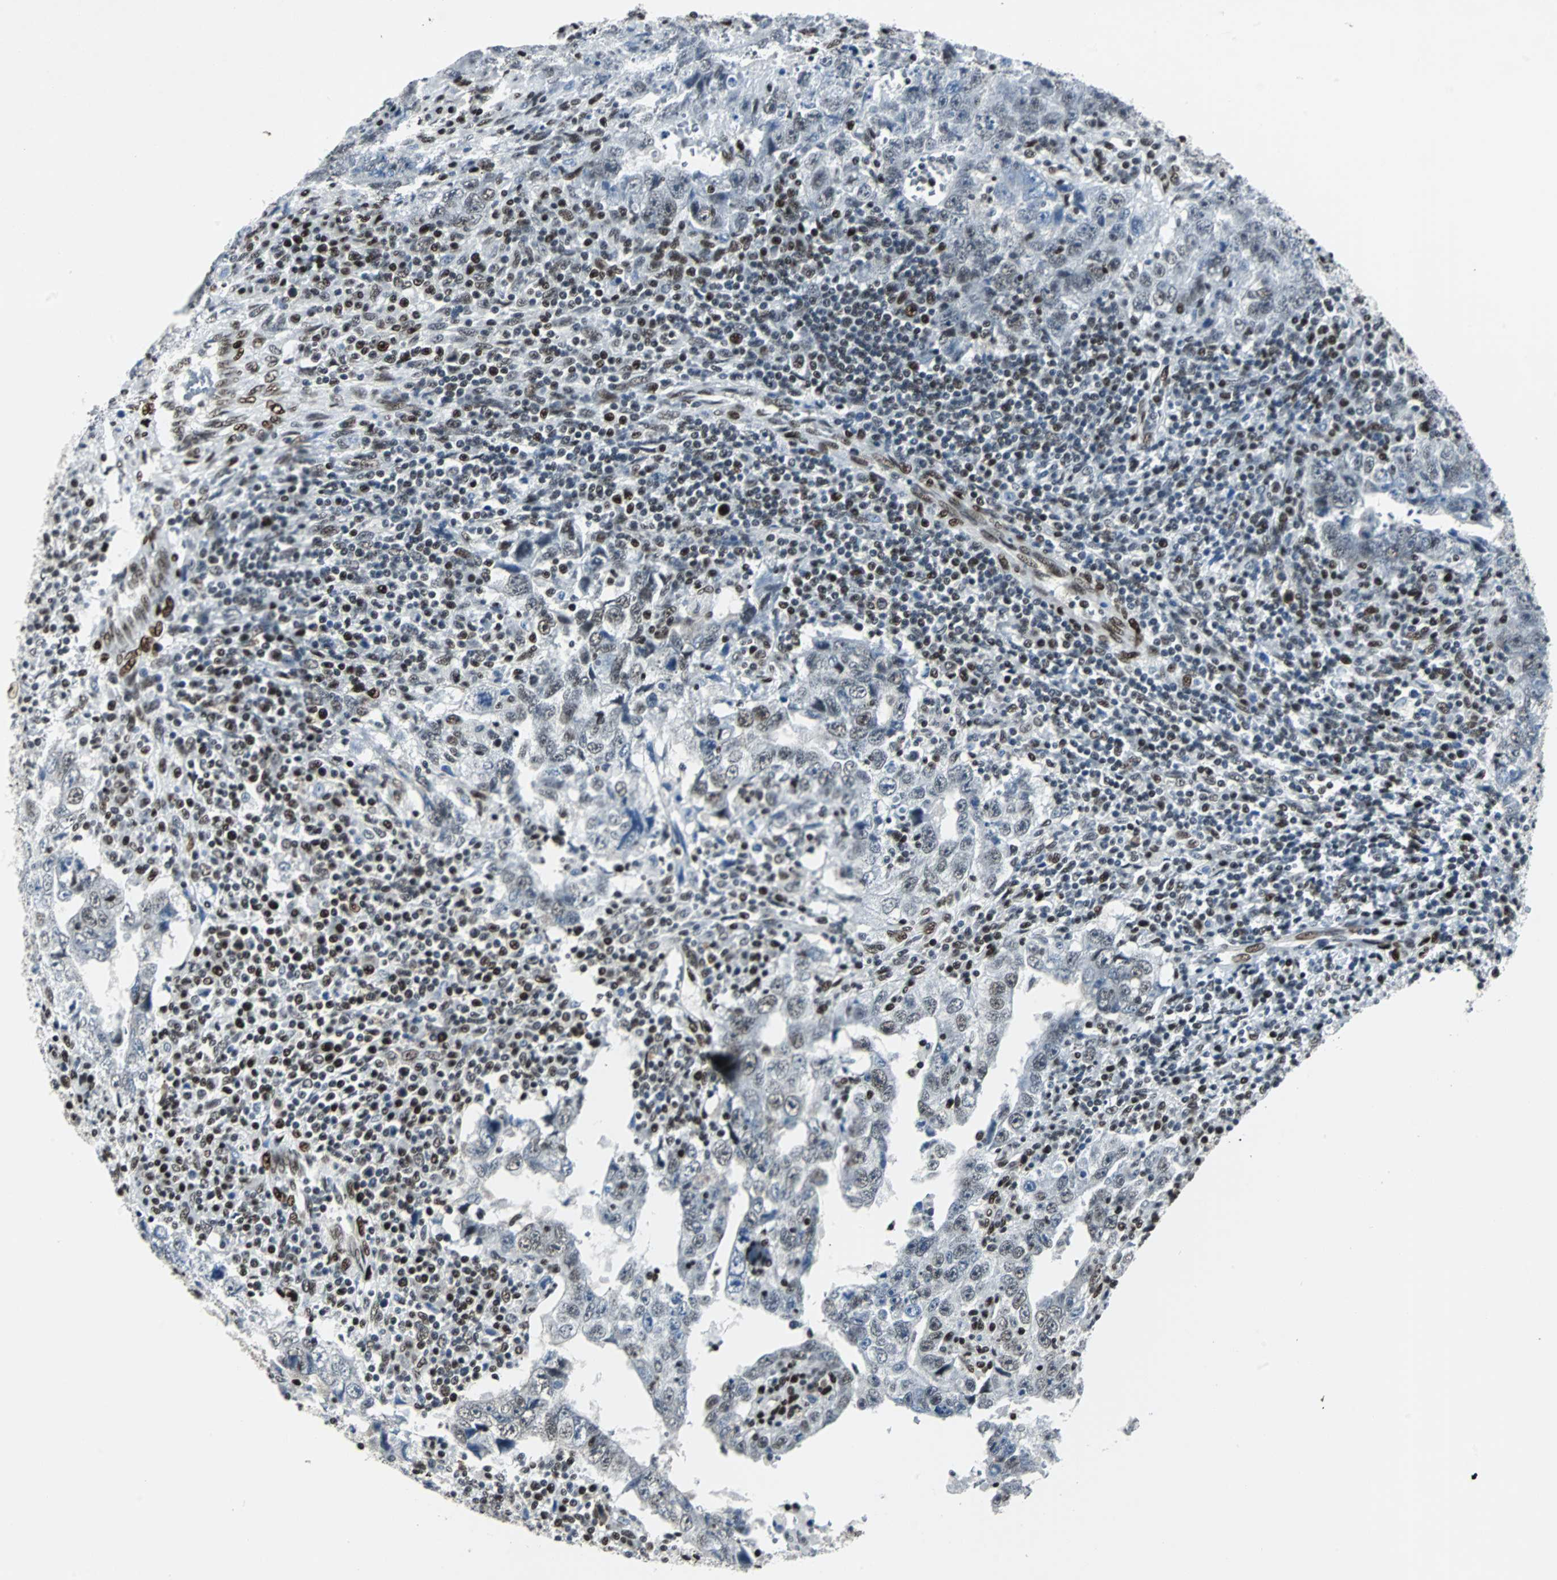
{"staining": {"intensity": "weak", "quantity": ">75%", "location": "nuclear"}, "tissue": "testis cancer", "cell_type": "Tumor cells", "image_type": "cancer", "snomed": [{"axis": "morphology", "description": "Carcinoma, Embryonal, NOS"}, {"axis": "topography", "description": "Testis"}], "caption": "Immunohistochemistry photomicrograph of embryonal carcinoma (testis) stained for a protein (brown), which displays low levels of weak nuclear expression in approximately >75% of tumor cells.", "gene": "MEF2D", "patient": {"sex": "male", "age": 26}}